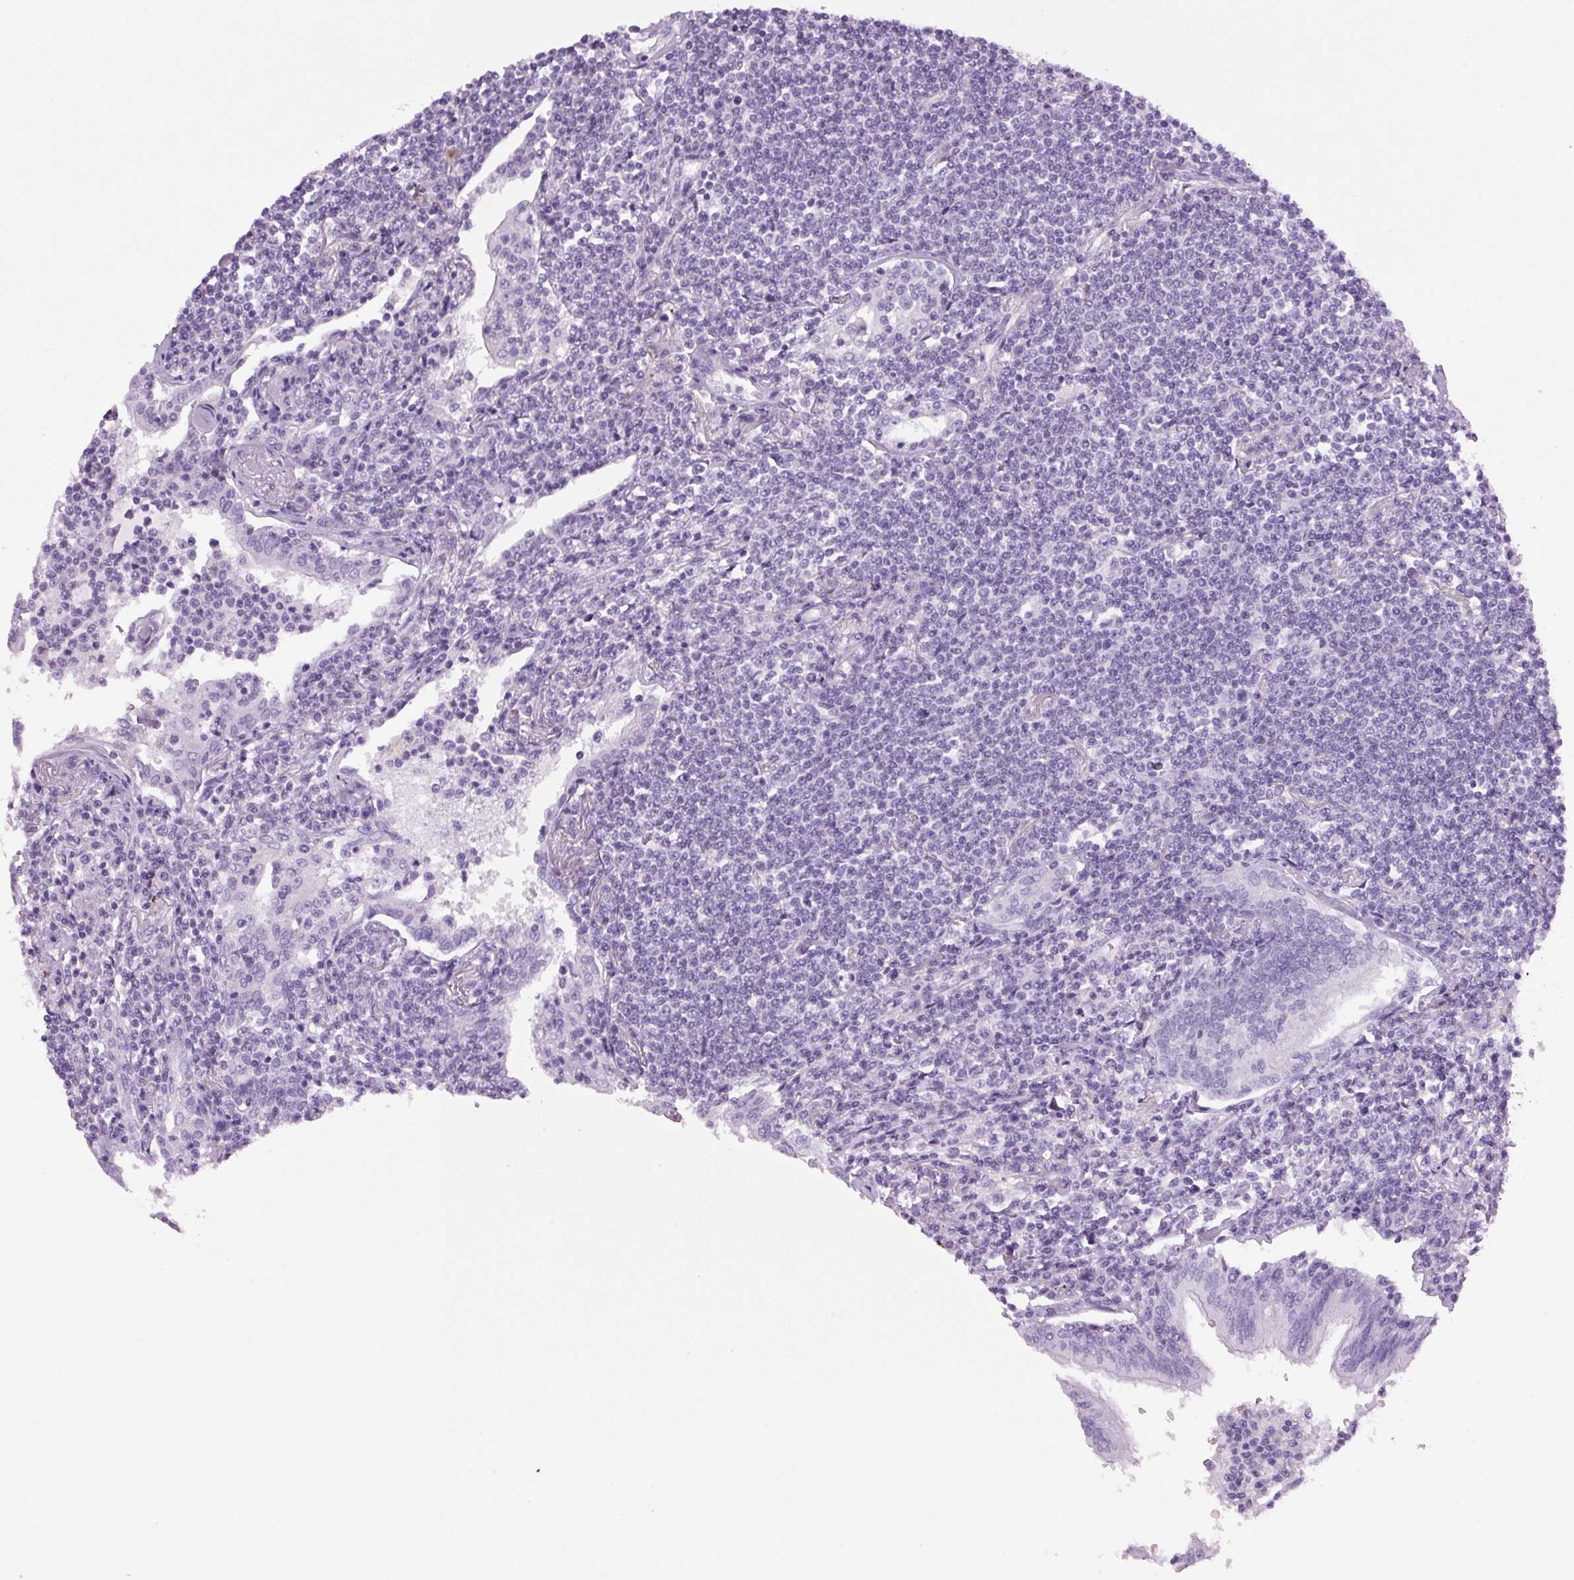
{"staining": {"intensity": "negative", "quantity": "none", "location": "none"}, "tissue": "lymphoma", "cell_type": "Tumor cells", "image_type": "cancer", "snomed": [{"axis": "morphology", "description": "Malignant lymphoma, non-Hodgkin's type, Low grade"}, {"axis": "topography", "description": "Lung"}], "caption": "This is an IHC photomicrograph of malignant lymphoma, non-Hodgkin's type (low-grade). There is no staining in tumor cells.", "gene": "PRRT1", "patient": {"sex": "female", "age": 71}}